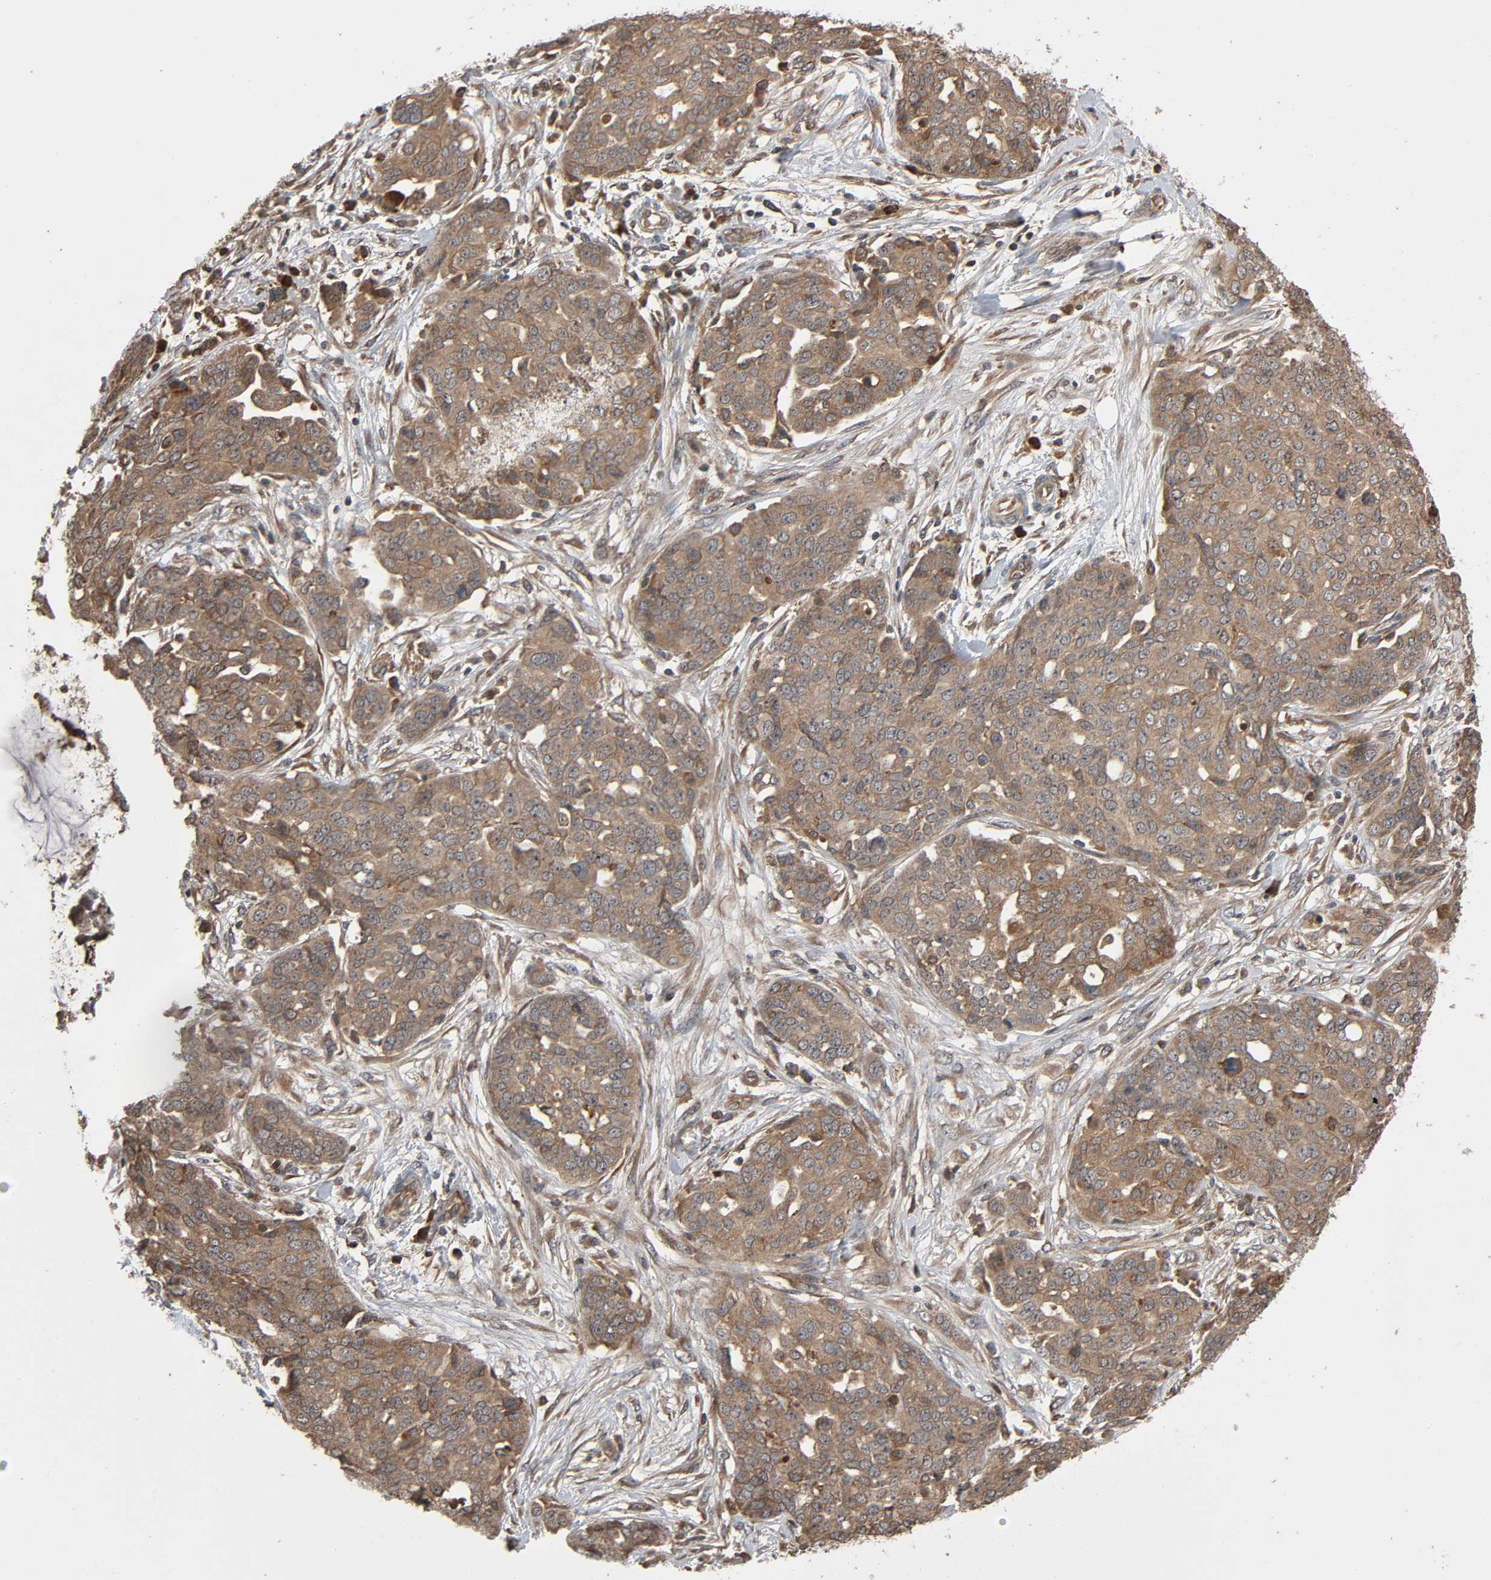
{"staining": {"intensity": "moderate", "quantity": ">75%", "location": "cytoplasmic/membranous"}, "tissue": "ovarian cancer", "cell_type": "Tumor cells", "image_type": "cancer", "snomed": [{"axis": "morphology", "description": "Cystadenocarcinoma, serous, NOS"}, {"axis": "topography", "description": "Soft tissue"}, {"axis": "topography", "description": "Ovary"}], "caption": "Brown immunohistochemical staining in ovarian cancer (serous cystadenocarcinoma) displays moderate cytoplasmic/membranous positivity in about >75% of tumor cells.", "gene": "MAP3K8", "patient": {"sex": "female", "age": 57}}